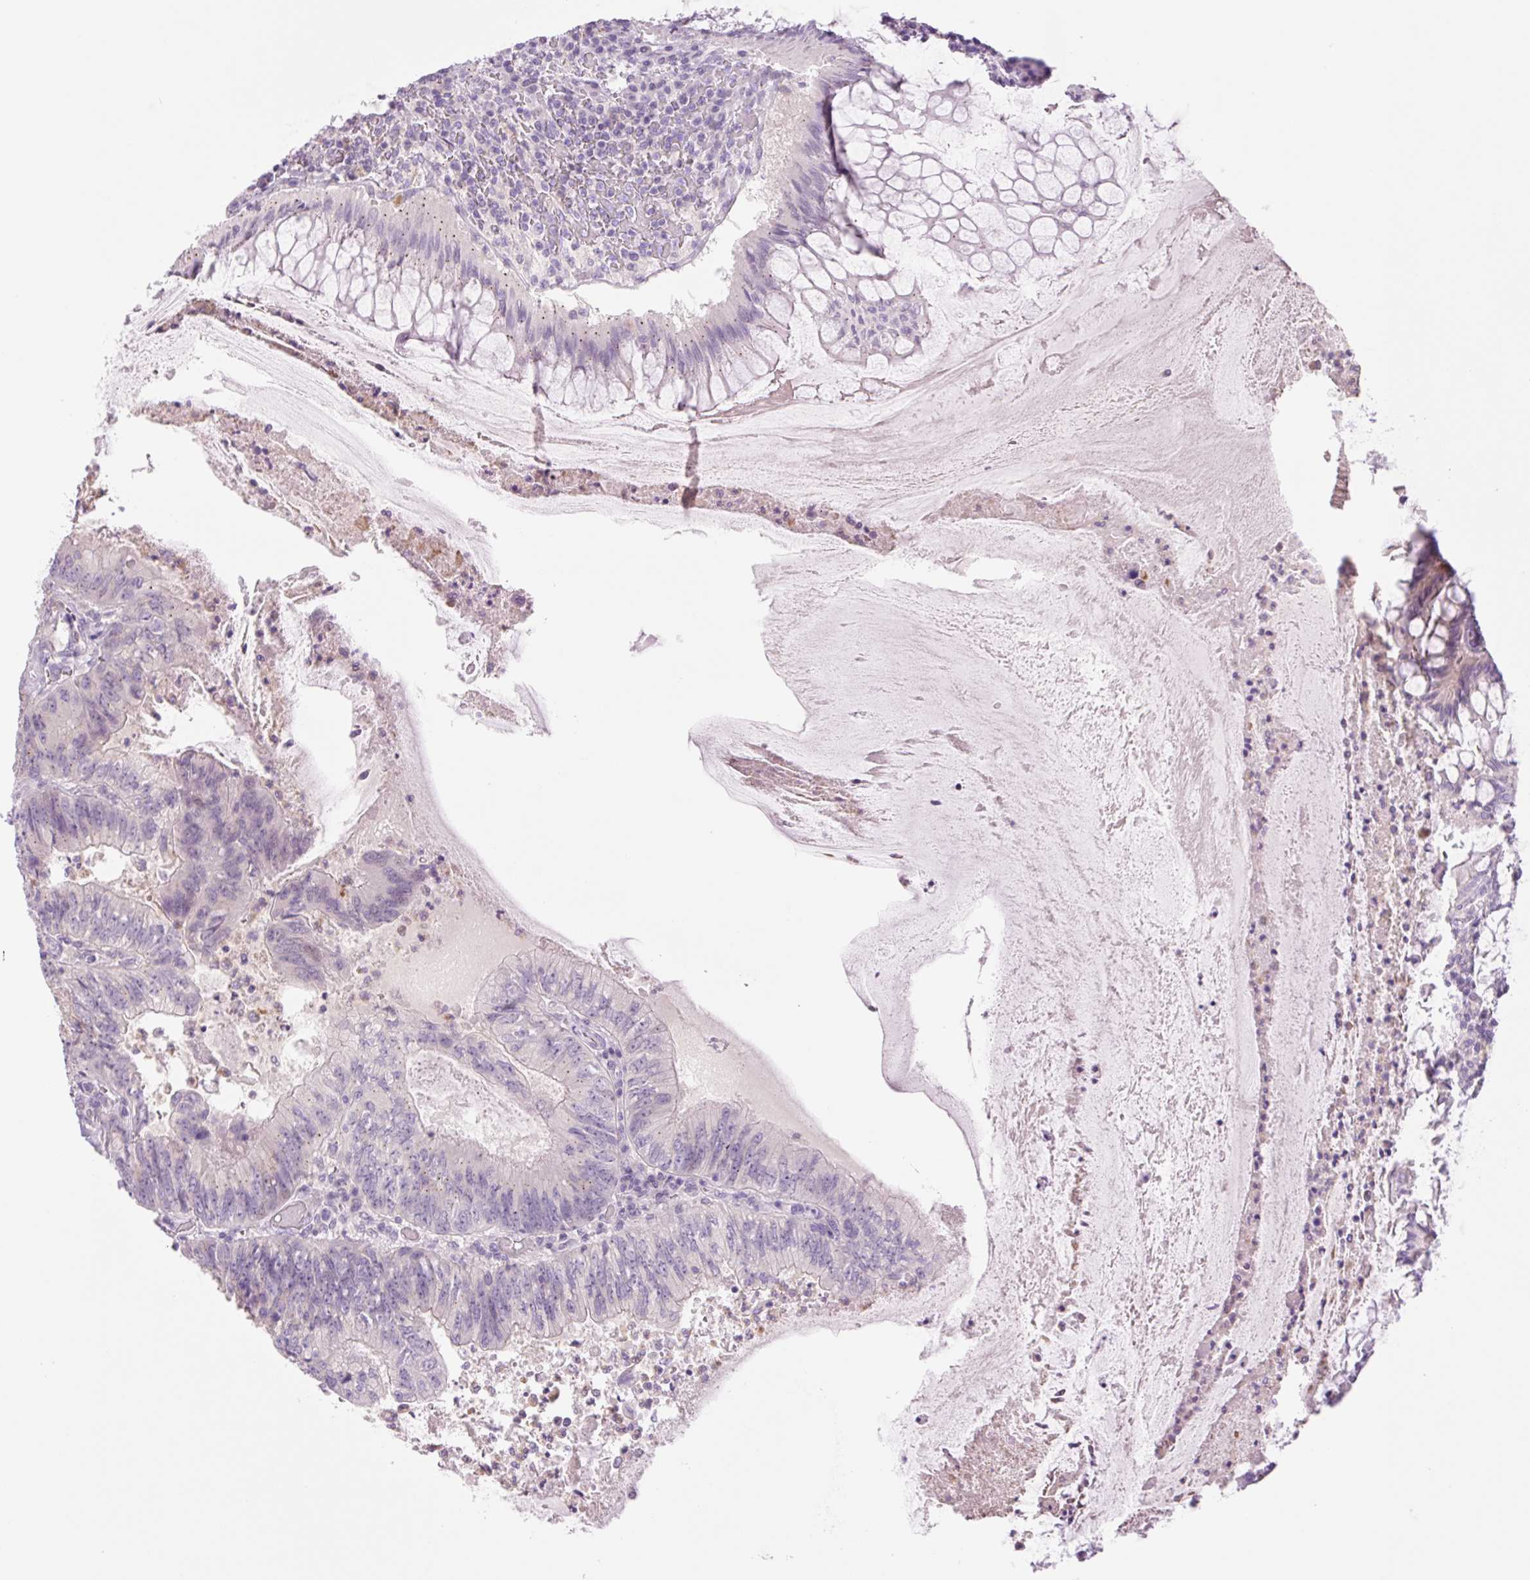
{"staining": {"intensity": "negative", "quantity": "none", "location": "none"}, "tissue": "colorectal cancer", "cell_type": "Tumor cells", "image_type": "cancer", "snomed": [{"axis": "morphology", "description": "Adenocarcinoma, NOS"}, {"axis": "topography", "description": "Colon"}], "caption": "DAB (3,3'-diaminobenzidine) immunohistochemical staining of human colorectal cancer (adenocarcinoma) shows no significant expression in tumor cells.", "gene": "TBX15", "patient": {"sex": "male", "age": 67}}